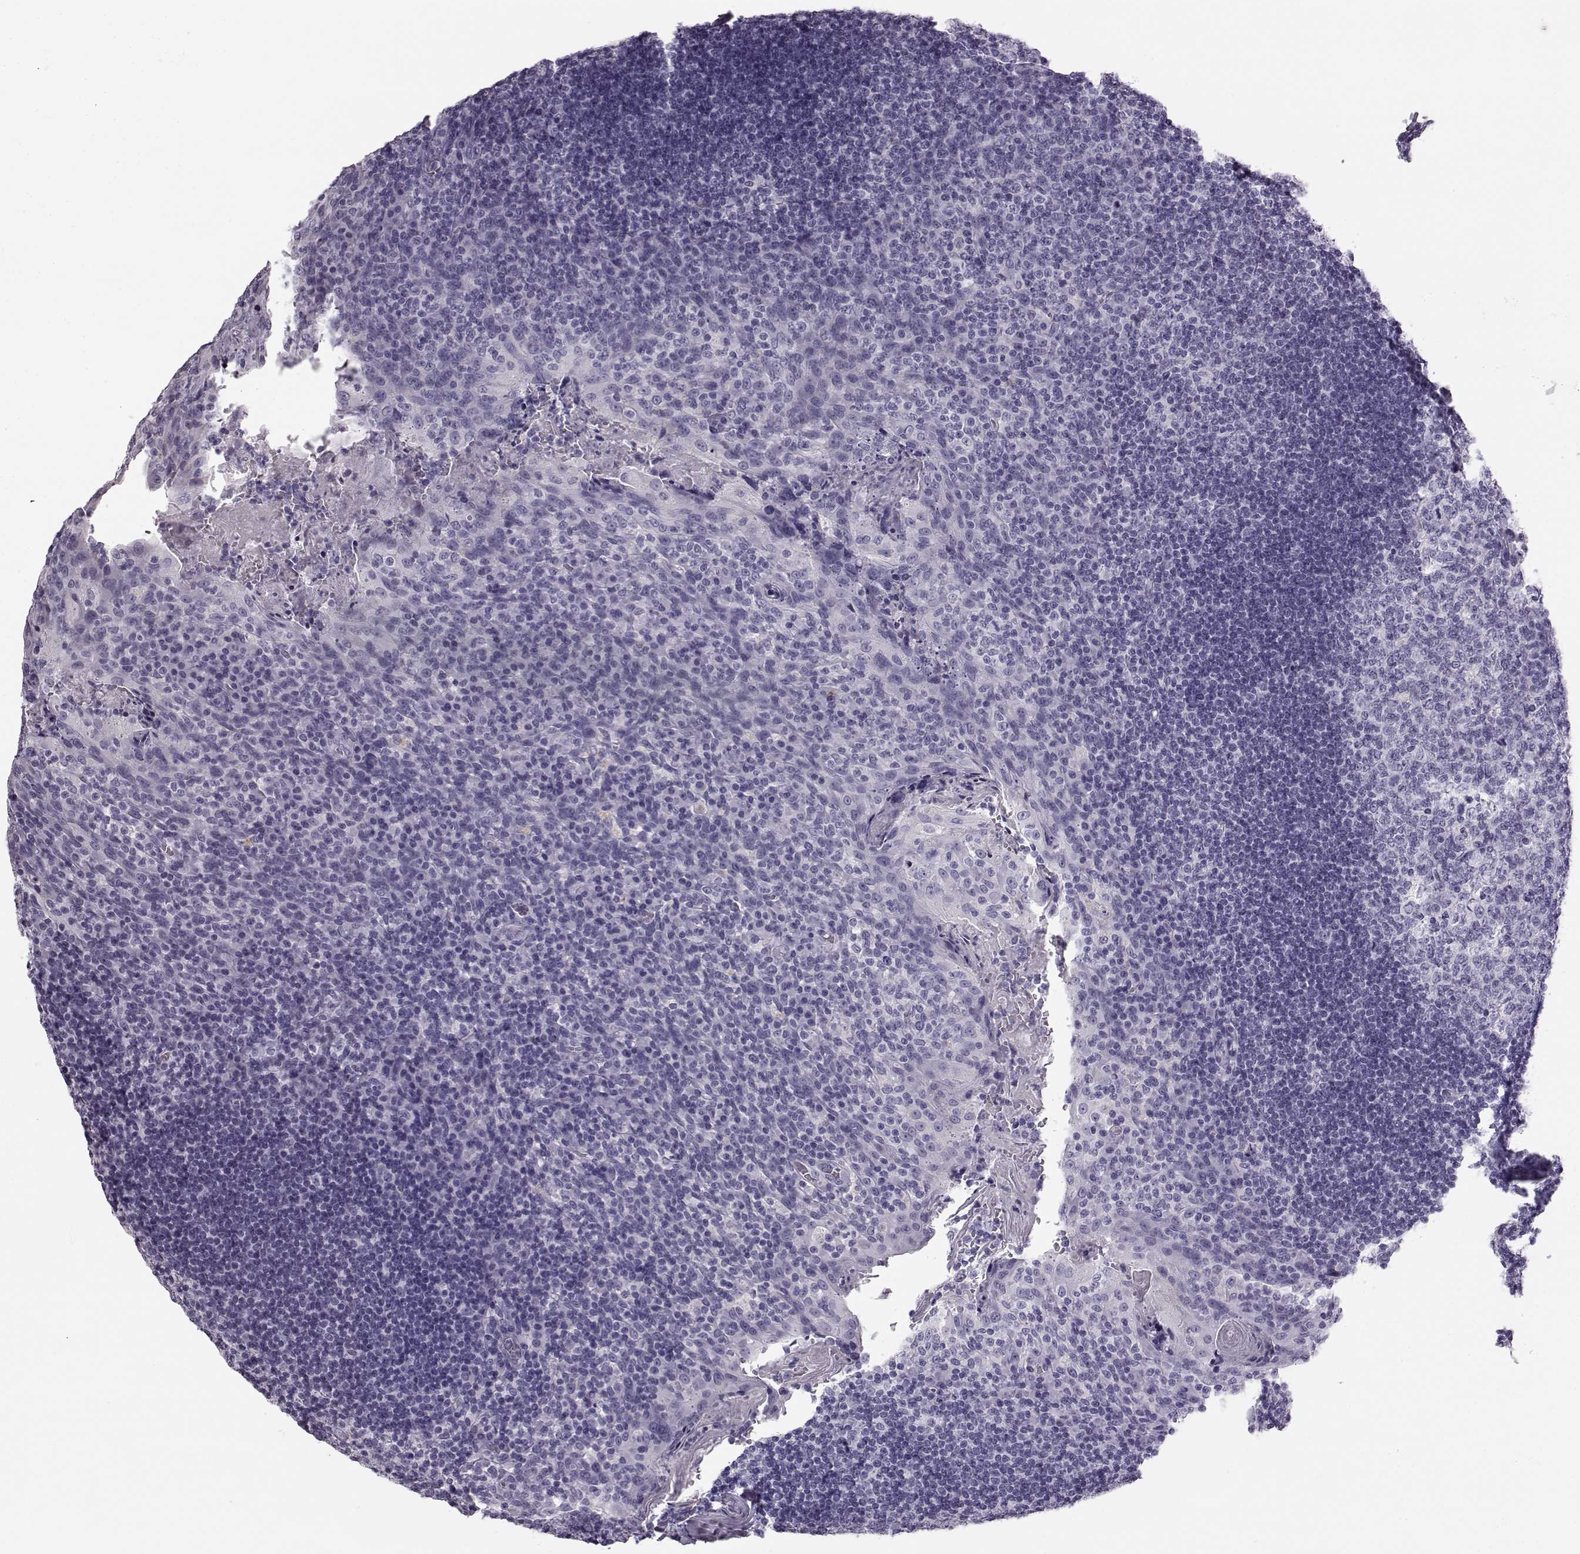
{"staining": {"intensity": "negative", "quantity": "none", "location": "none"}, "tissue": "tonsil", "cell_type": "Germinal center cells", "image_type": "normal", "snomed": [{"axis": "morphology", "description": "Normal tissue, NOS"}, {"axis": "topography", "description": "Tonsil"}], "caption": "IHC micrograph of benign tonsil: human tonsil stained with DAB exhibits no significant protein positivity in germinal center cells.", "gene": "BFSP2", "patient": {"sex": "male", "age": 17}}